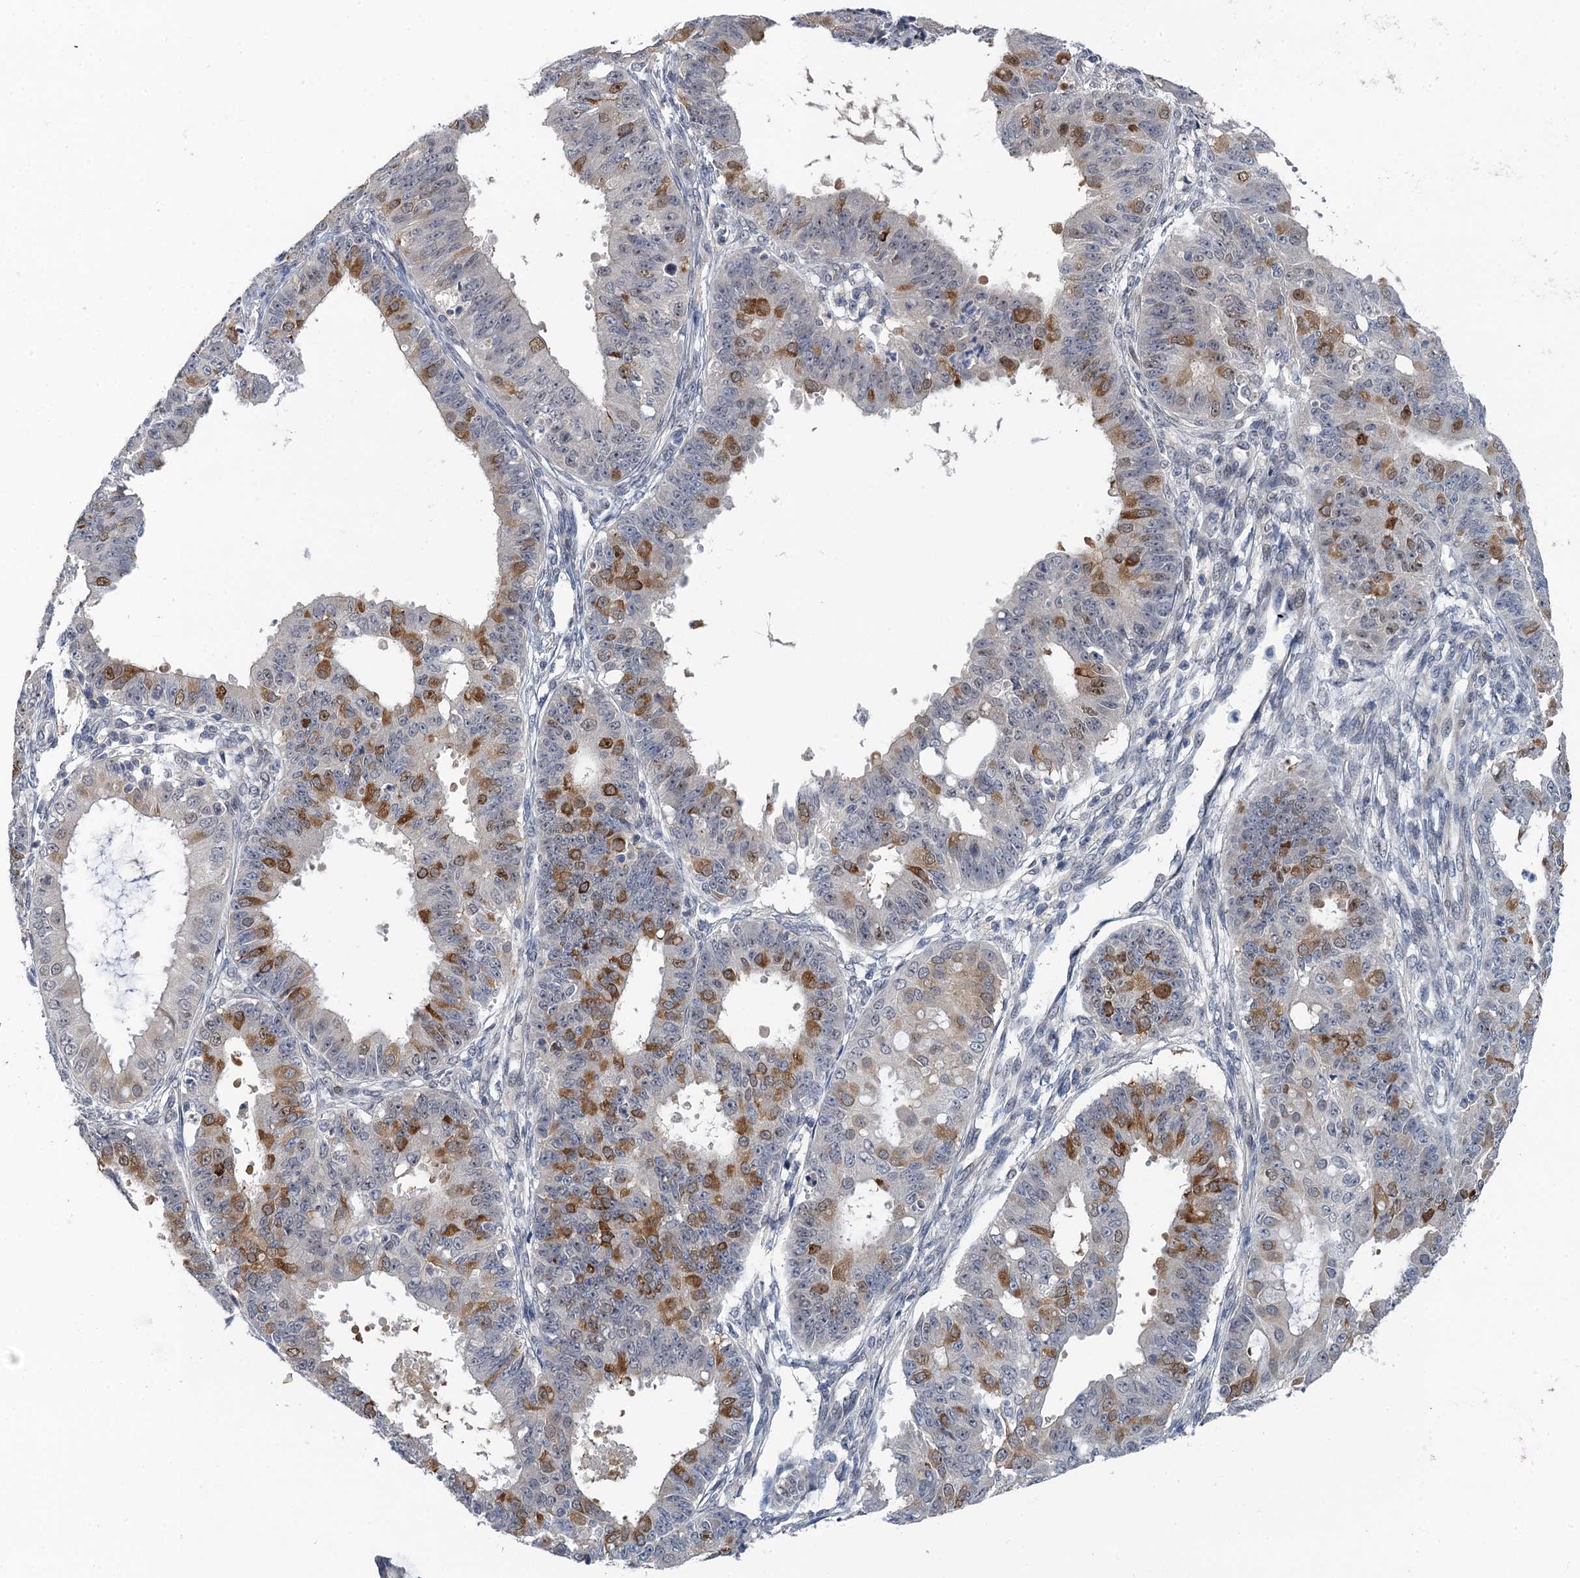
{"staining": {"intensity": "moderate", "quantity": "<25%", "location": "cytoplasmic/membranous"}, "tissue": "ovarian cancer", "cell_type": "Tumor cells", "image_type": "cancer", "snomed": [{"axis": "morphology", "description": "Carcinoma, endometroid"}, {"axis": "topography", "description": "Appendix"}, {"axis": "topography", "description": "Ovary"}], "caption": "Moderate cytoplasmic/membranous staining is appreciated in approximately <25% of tumor cells in ovarian cancer (endometroid carcinoma).", "gene": "MRFAP1", "patient": {"sex": "female", "age": 42}}